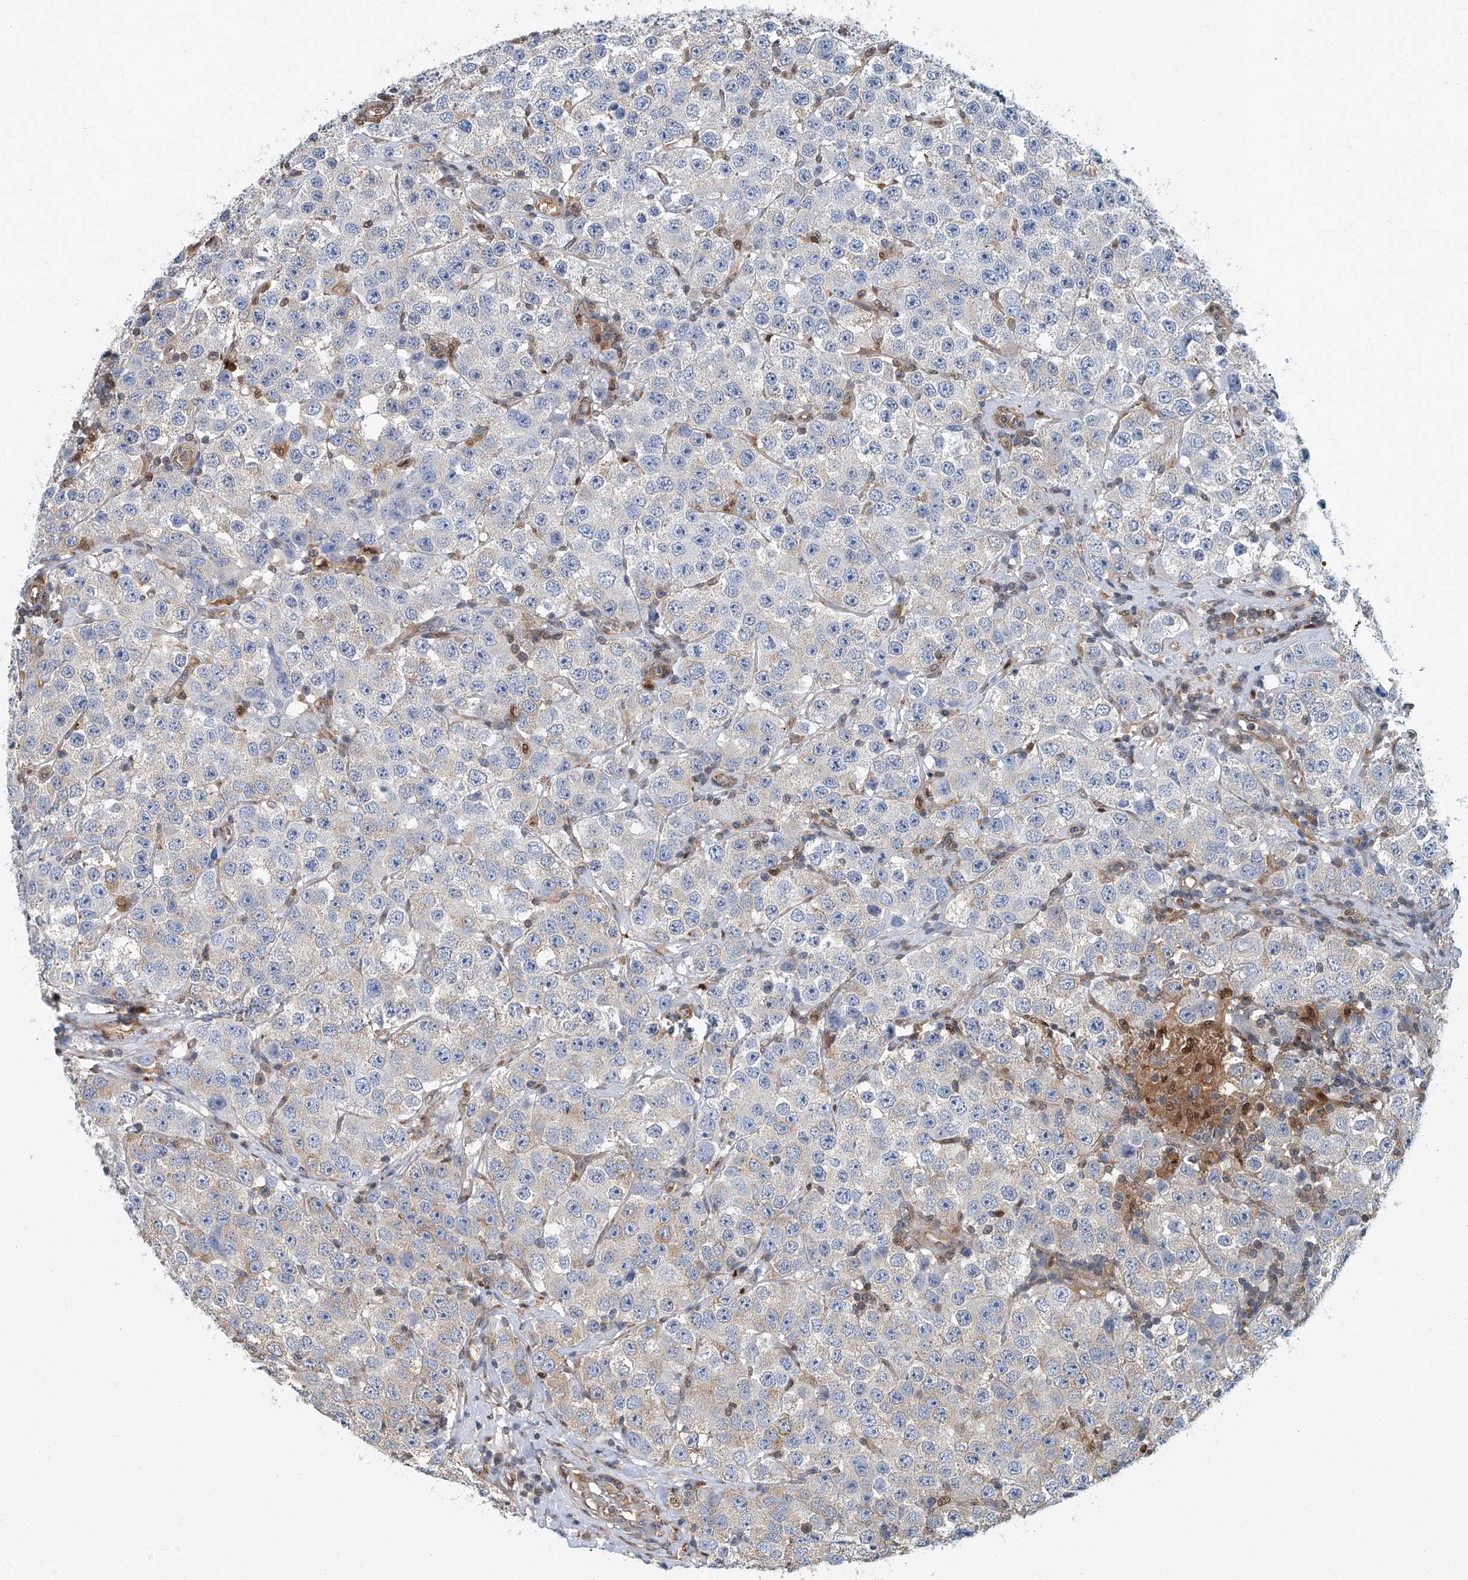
{"staining": {"intensity": "weak", "quantity": "<25%", "location": "cytoplasmic/membranous"}, "tissue": "testis cancer", "cell_type": "Tumor cells", "image_type": "cancer", "snomed": [{"axis": "morphology", "description": "Seminoma, NOS"}, {"axis": "topography", "description": "Testis"}], "caption": "Immunohistochemistry (IHC) of human testis cancer (seminoma) displays no staining in tumor cells.", "gene": "PSMB10", "patient": {"sex": "male", "age": 28}}